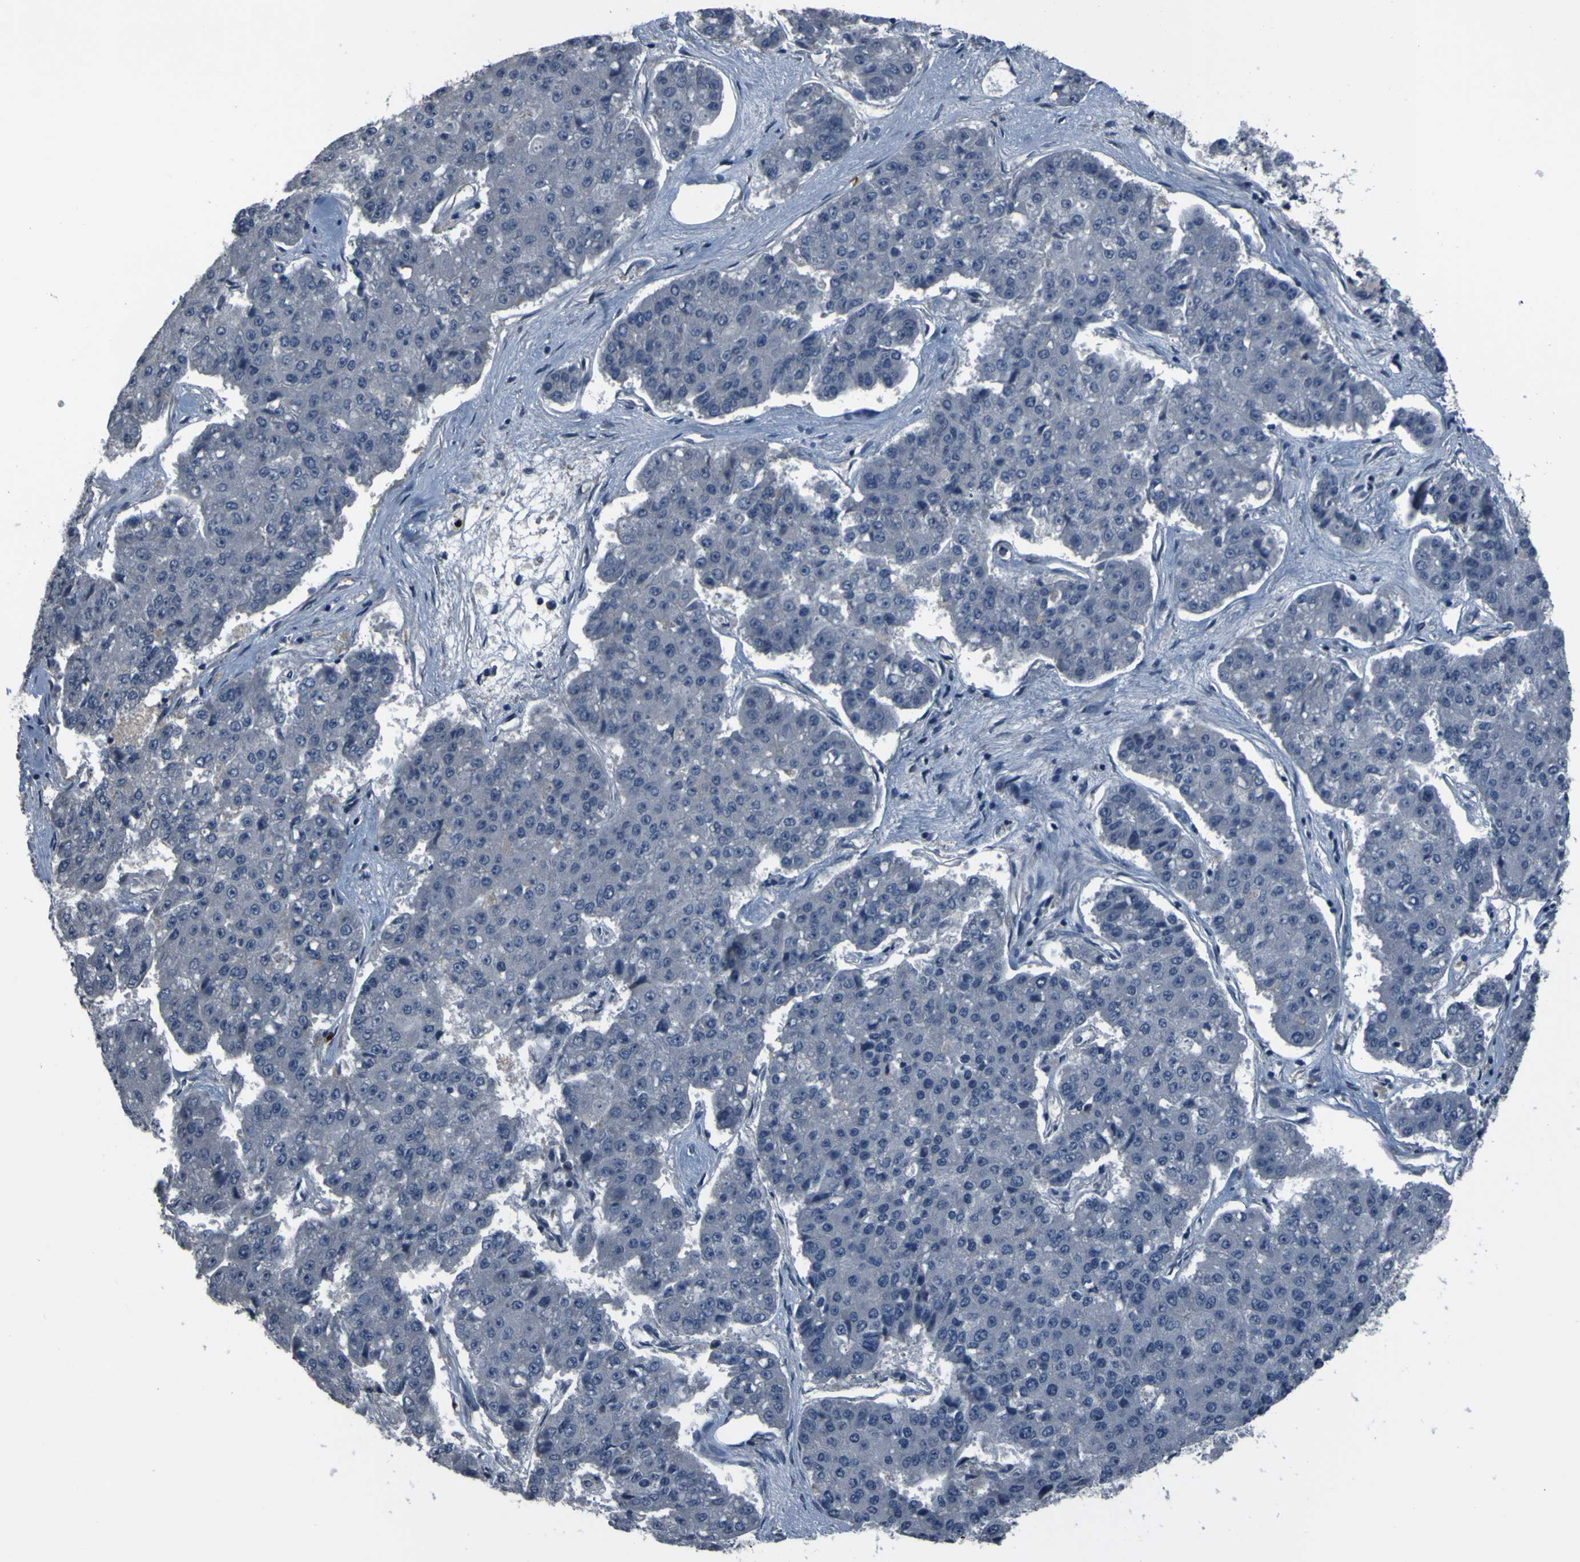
{"staining": {"intensity": "negative", "quantity": "none", "location": "none"}, "tissue": "pancreatic cancer", "cell_type": "Tumor cells", "image_type": "cancer", "snomed": [{"axis": "morphology", "description": "Adenocarcinoma, NOS"}, {"axis": "topography", "description": "Pancreas"}], "caption": "This is a micrograph of immunohistochemistry (IHC) staining of pancreatic cancer (adenocarcinoma), which shows no staining in tumor cells.", "gene": "GRAMD1A", "patient": {"sex": "male", "age": 50}}